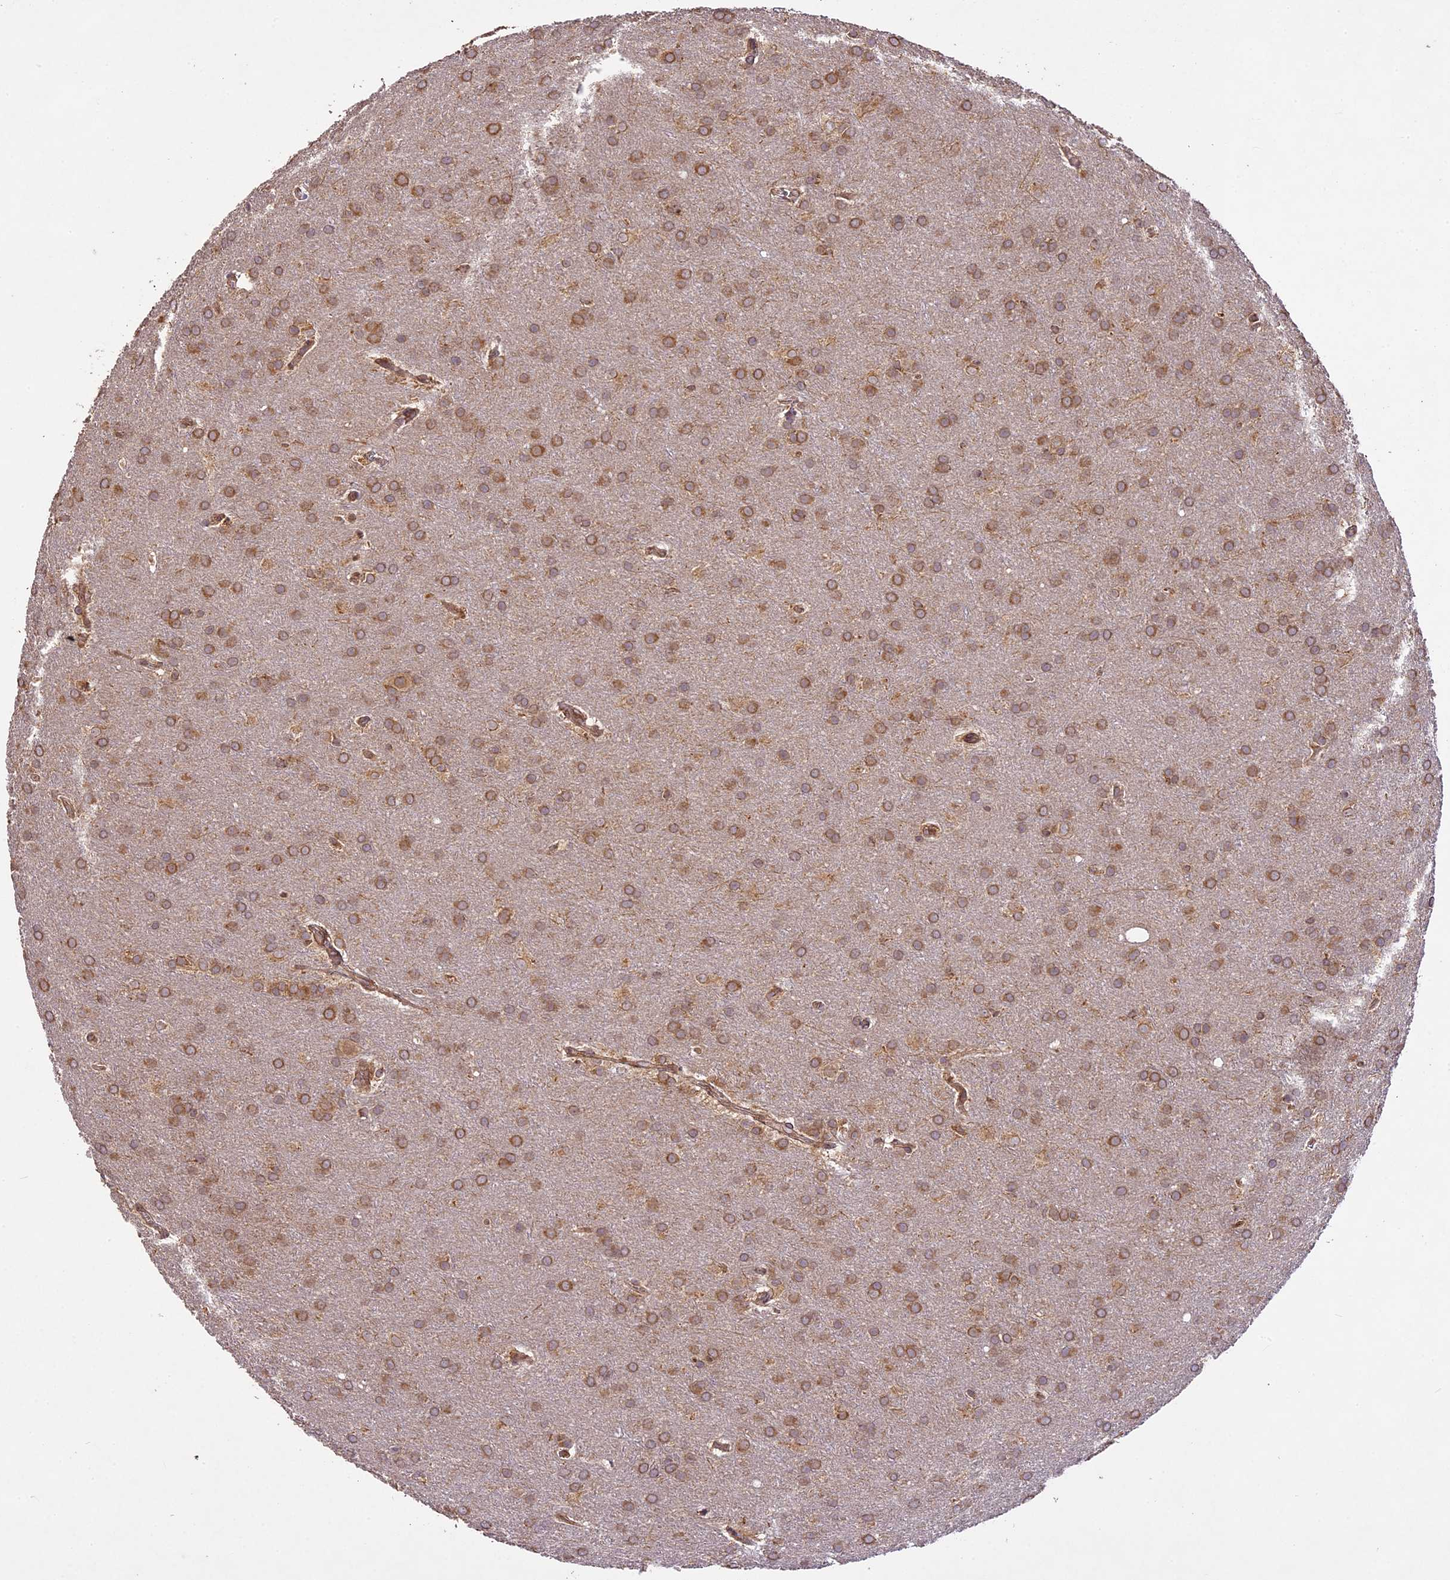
{"staining": {"intensity": "moderate", "quantity": ">75%", "location": "cytoplasmic/membranous"}, "tissue": "glioma", "cell_type": "Tumor cells", "image_type": "cancer", "snomed": [{"axis": "morphology", "description": "Glioma, malignant, Low grade"}, {"axis": "topography", "description": "Brain"}], "caption": "Protein expression analysis of human malignant glioma (low-grade) reveals moderate cytoplasmic/membranous expression in approximately >75% of tumor cells.", "gene": "BRAP", "patient": {"sex": "female", "age": 32}}